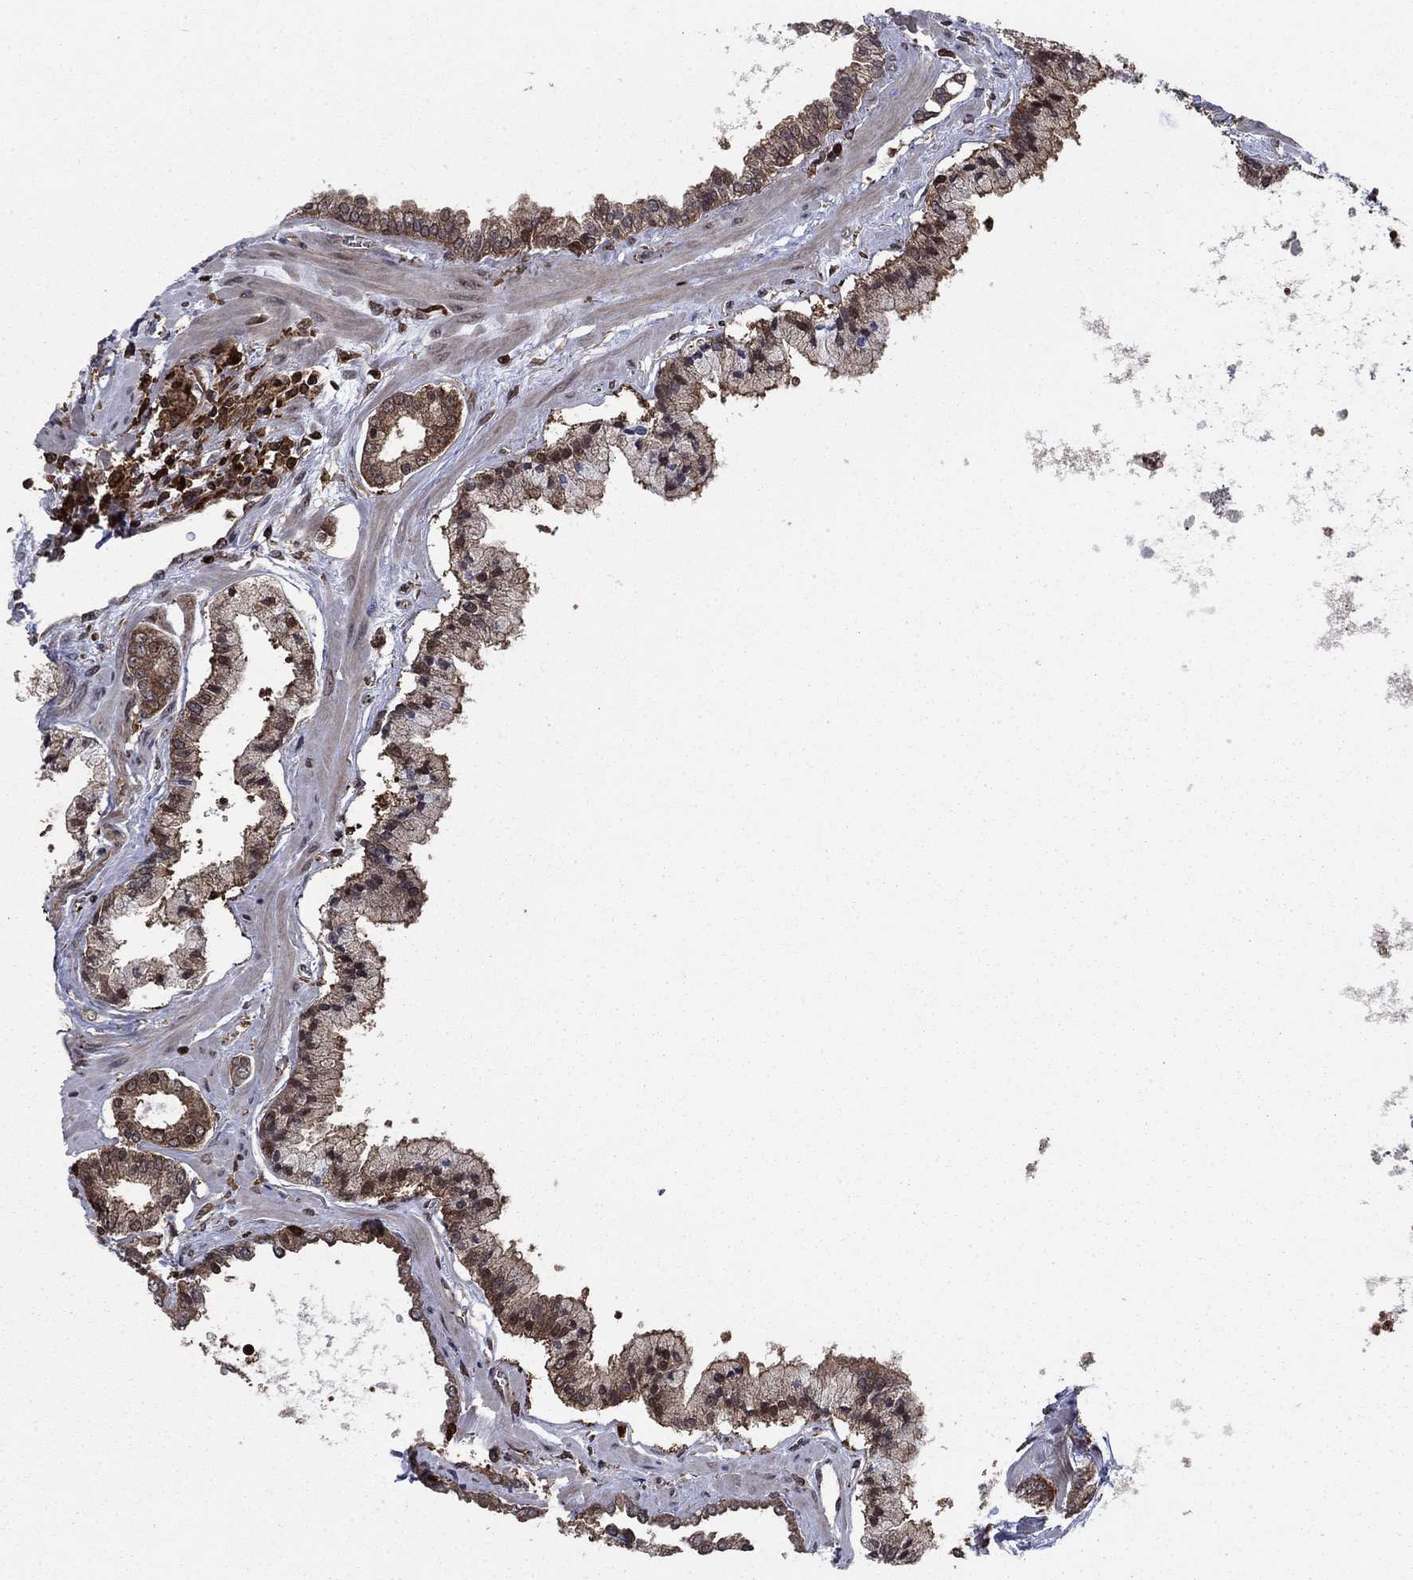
{"staining": {"intensity": "strong", "quantity": "25%-75%", "location": "cytoplasmic/membranous"}, "tissue": "prostate cancer", "cell_type": "Tumor cells", "image_type": "cancer", "snomed": [{"axis": "morphology", "description": "Adenocarcinoma, NOS"}, {"axis": "topography", "description": "Prostate"}], "caption": "Tumor cells reveal strong cytoplasmic/membranous expression in approximately 25%-75% of cells in prostate adenocarcinoma.", "gene": "CACYBP", "patient": {"sex": "male", "age": 63}}